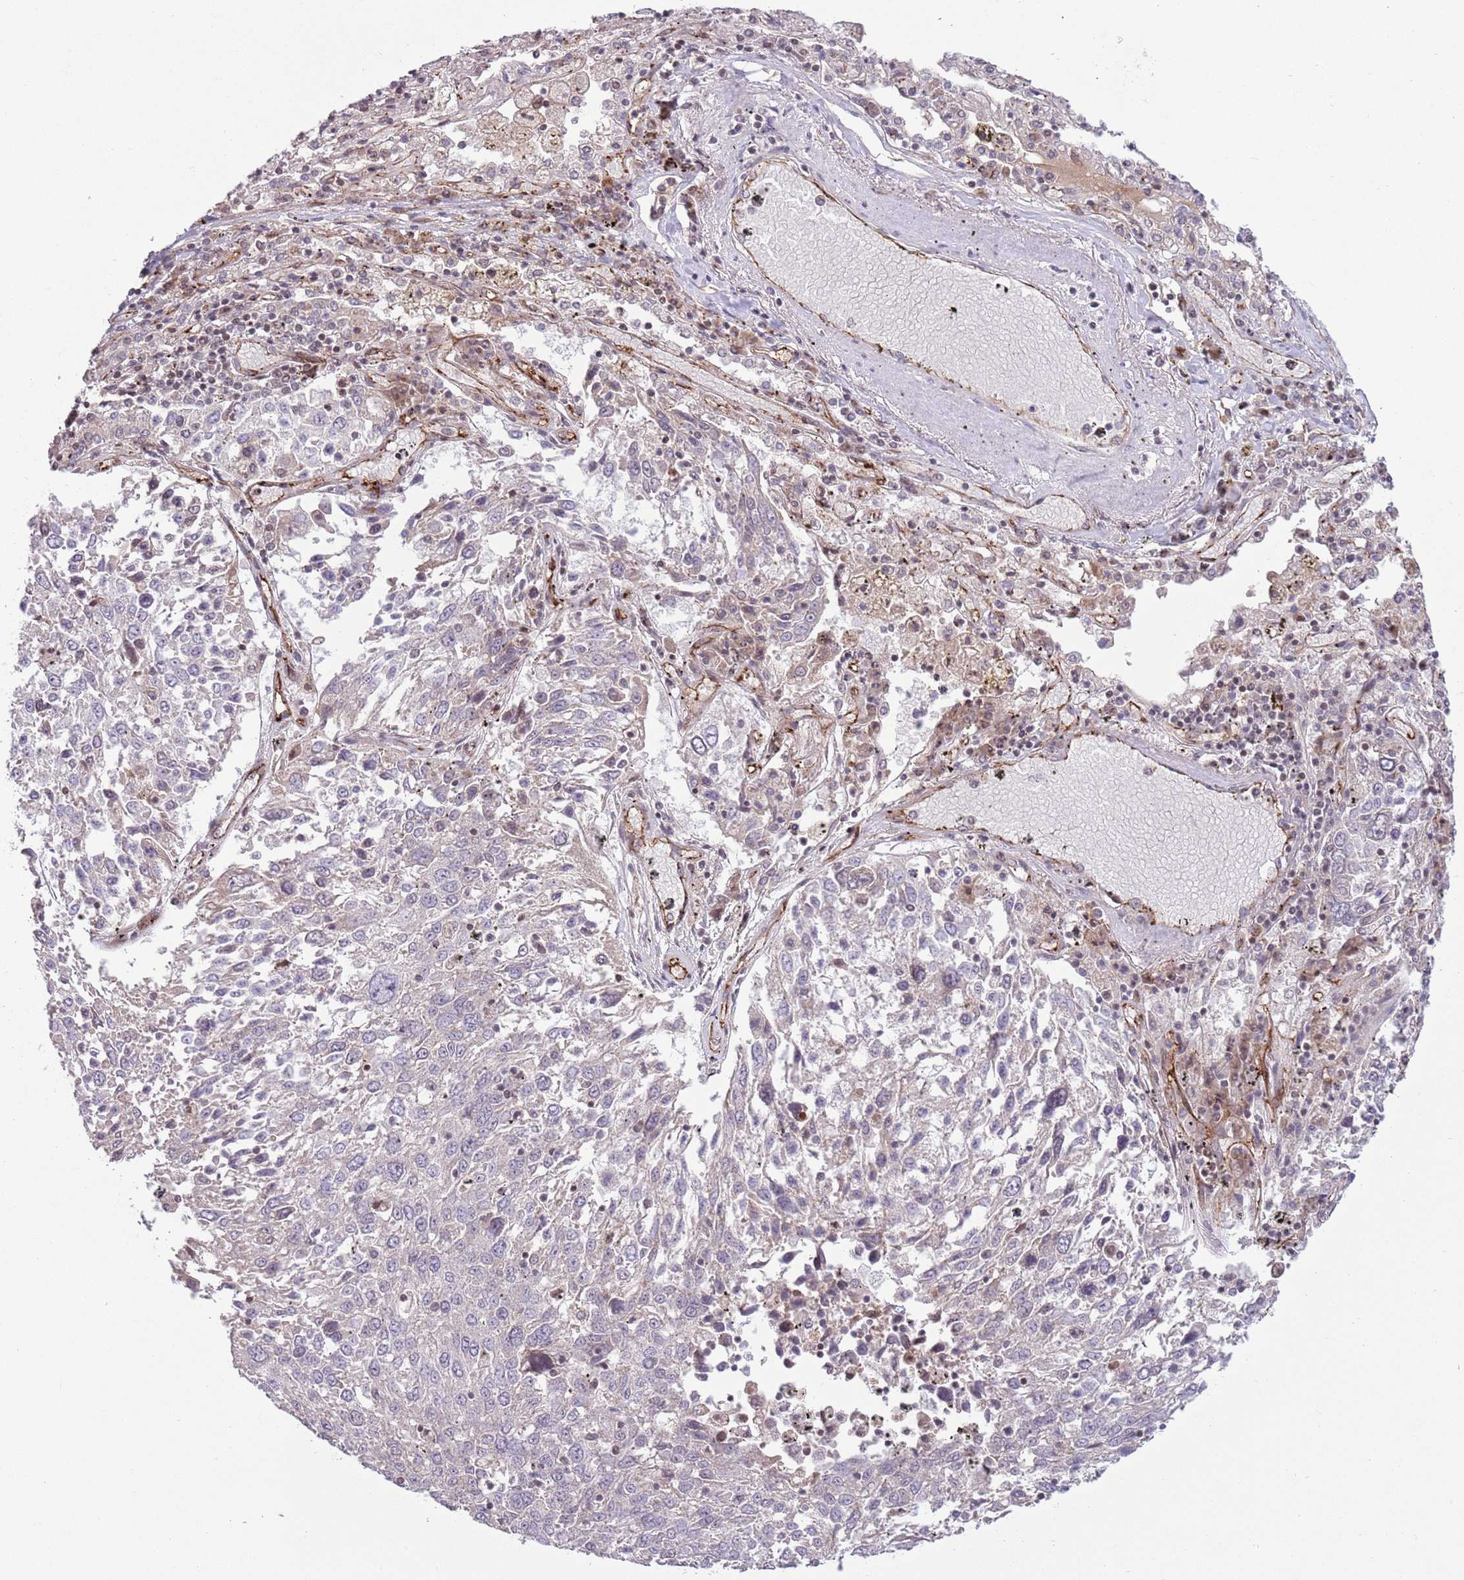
{"staining": {"intensity": "negative", "quantity": "none", "location": "none"}, "tissue": "lung cancer", "cell_type": "Tumor cells", "image_type": "cancer", "snomed": [{"axis": "morphology", "description": "Squamous cell carcinoma, NOS"}, {"axis": "topography", "description": "Lung"}], "caption": "High magnification brightfield microscopy of lung squamous cell carcinoma stained with DAB (brown) and counterstained with hematoxylin (blue): tumor cells show no significant positivity. Nuclei are stained in blue.", "gene": "DPP10", "patient": {"sex": "male", "age": 65}}